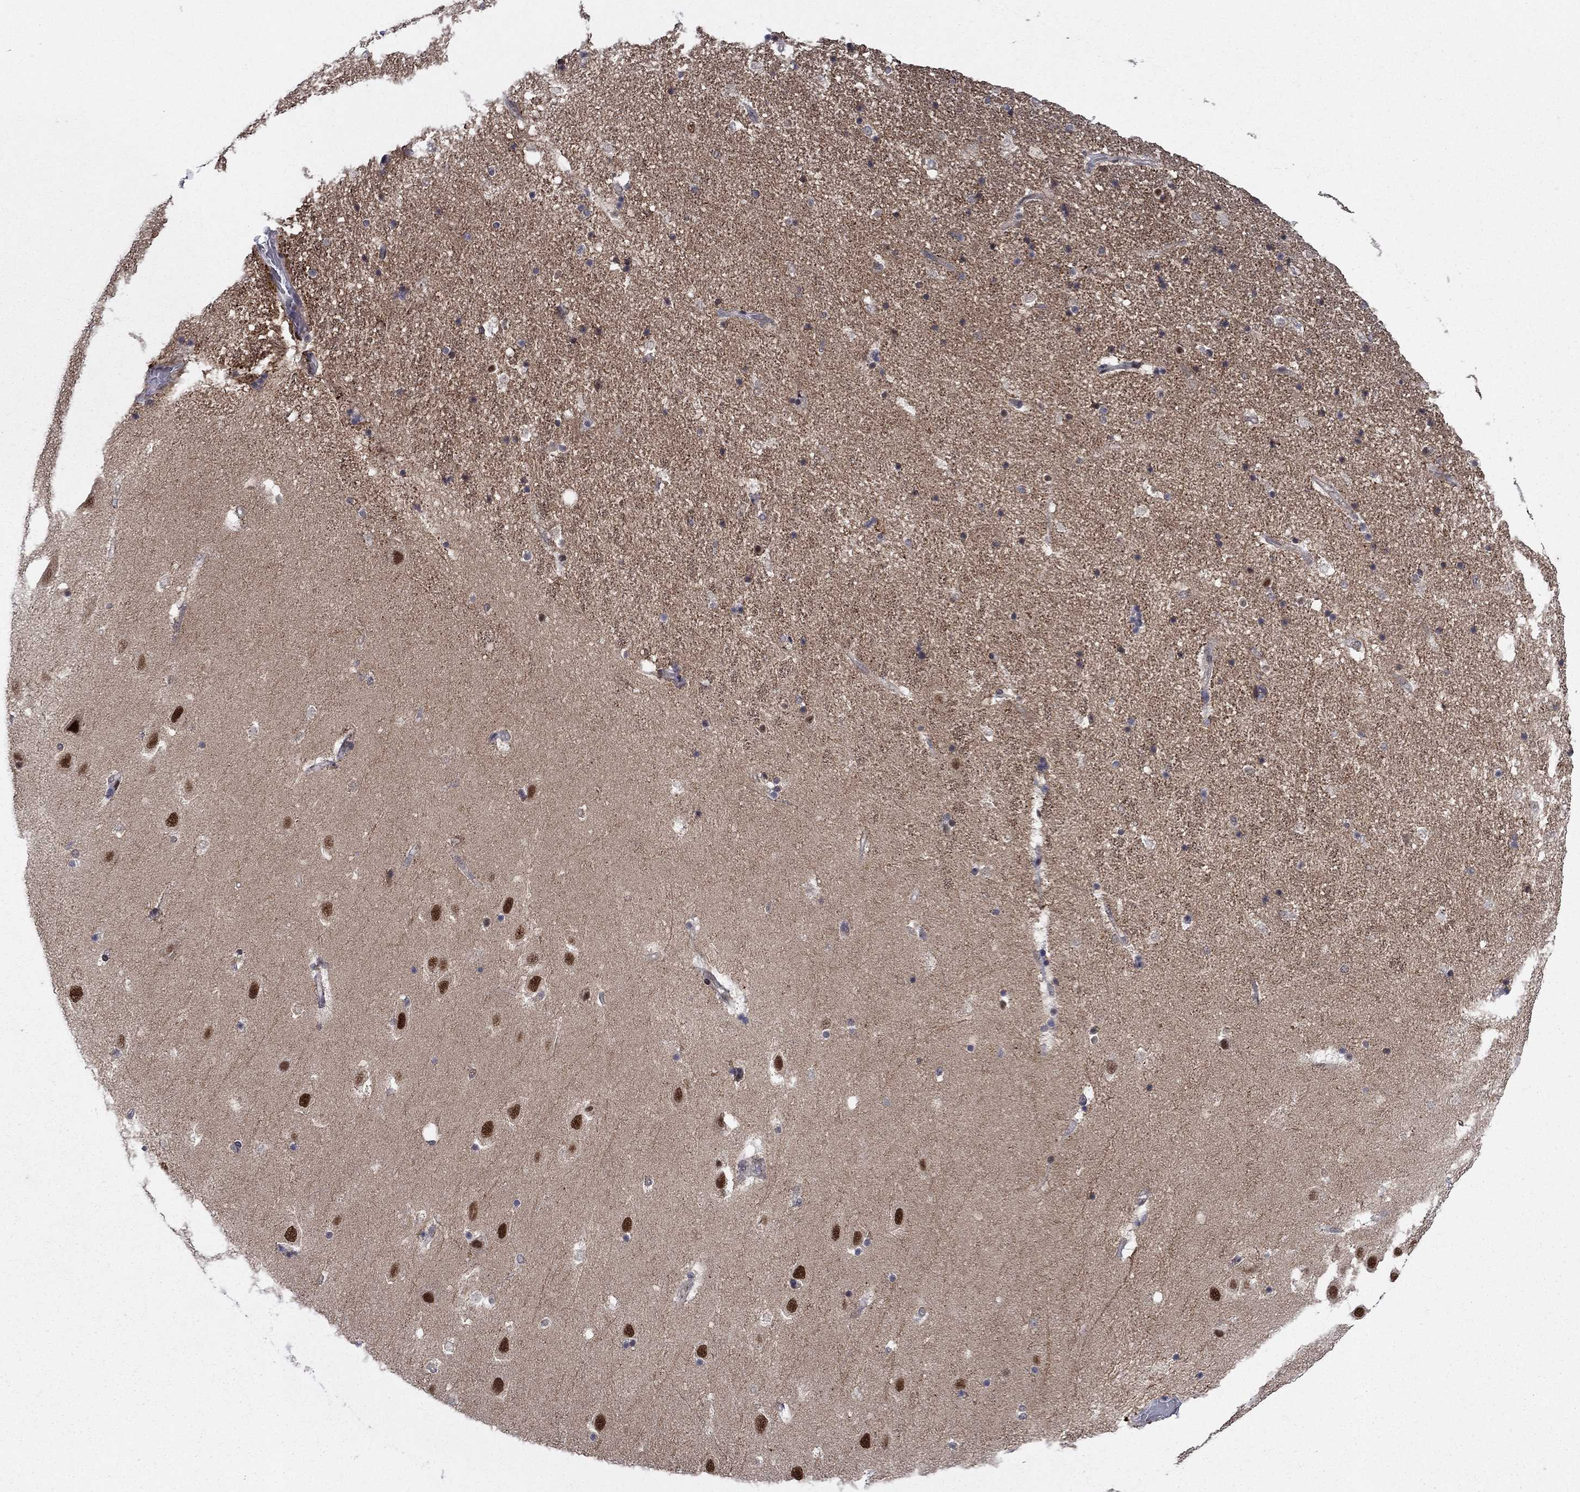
{"staining": {"intensity": "negative", "quantity": "none", "location": "none"}, "tissue": "hippocampus", "cell_type": "Glial cells", "image_type": "normal", "snomed": [{"axis": "morphology", "description": "Normal tissue, NOS"}, {"axis": "topography", "description": "Hippocampus"}], "caption": "An image of hippocampus stained for a protein demonstrates no brown staining in glial cells. Brightfield microscopy of immunohistochemistry stained with DAB (brown) and hematoxylin (blue), captured at high magnification.", "gene": "PSMC1", "patient": {"sex": "male", "age": 49}}